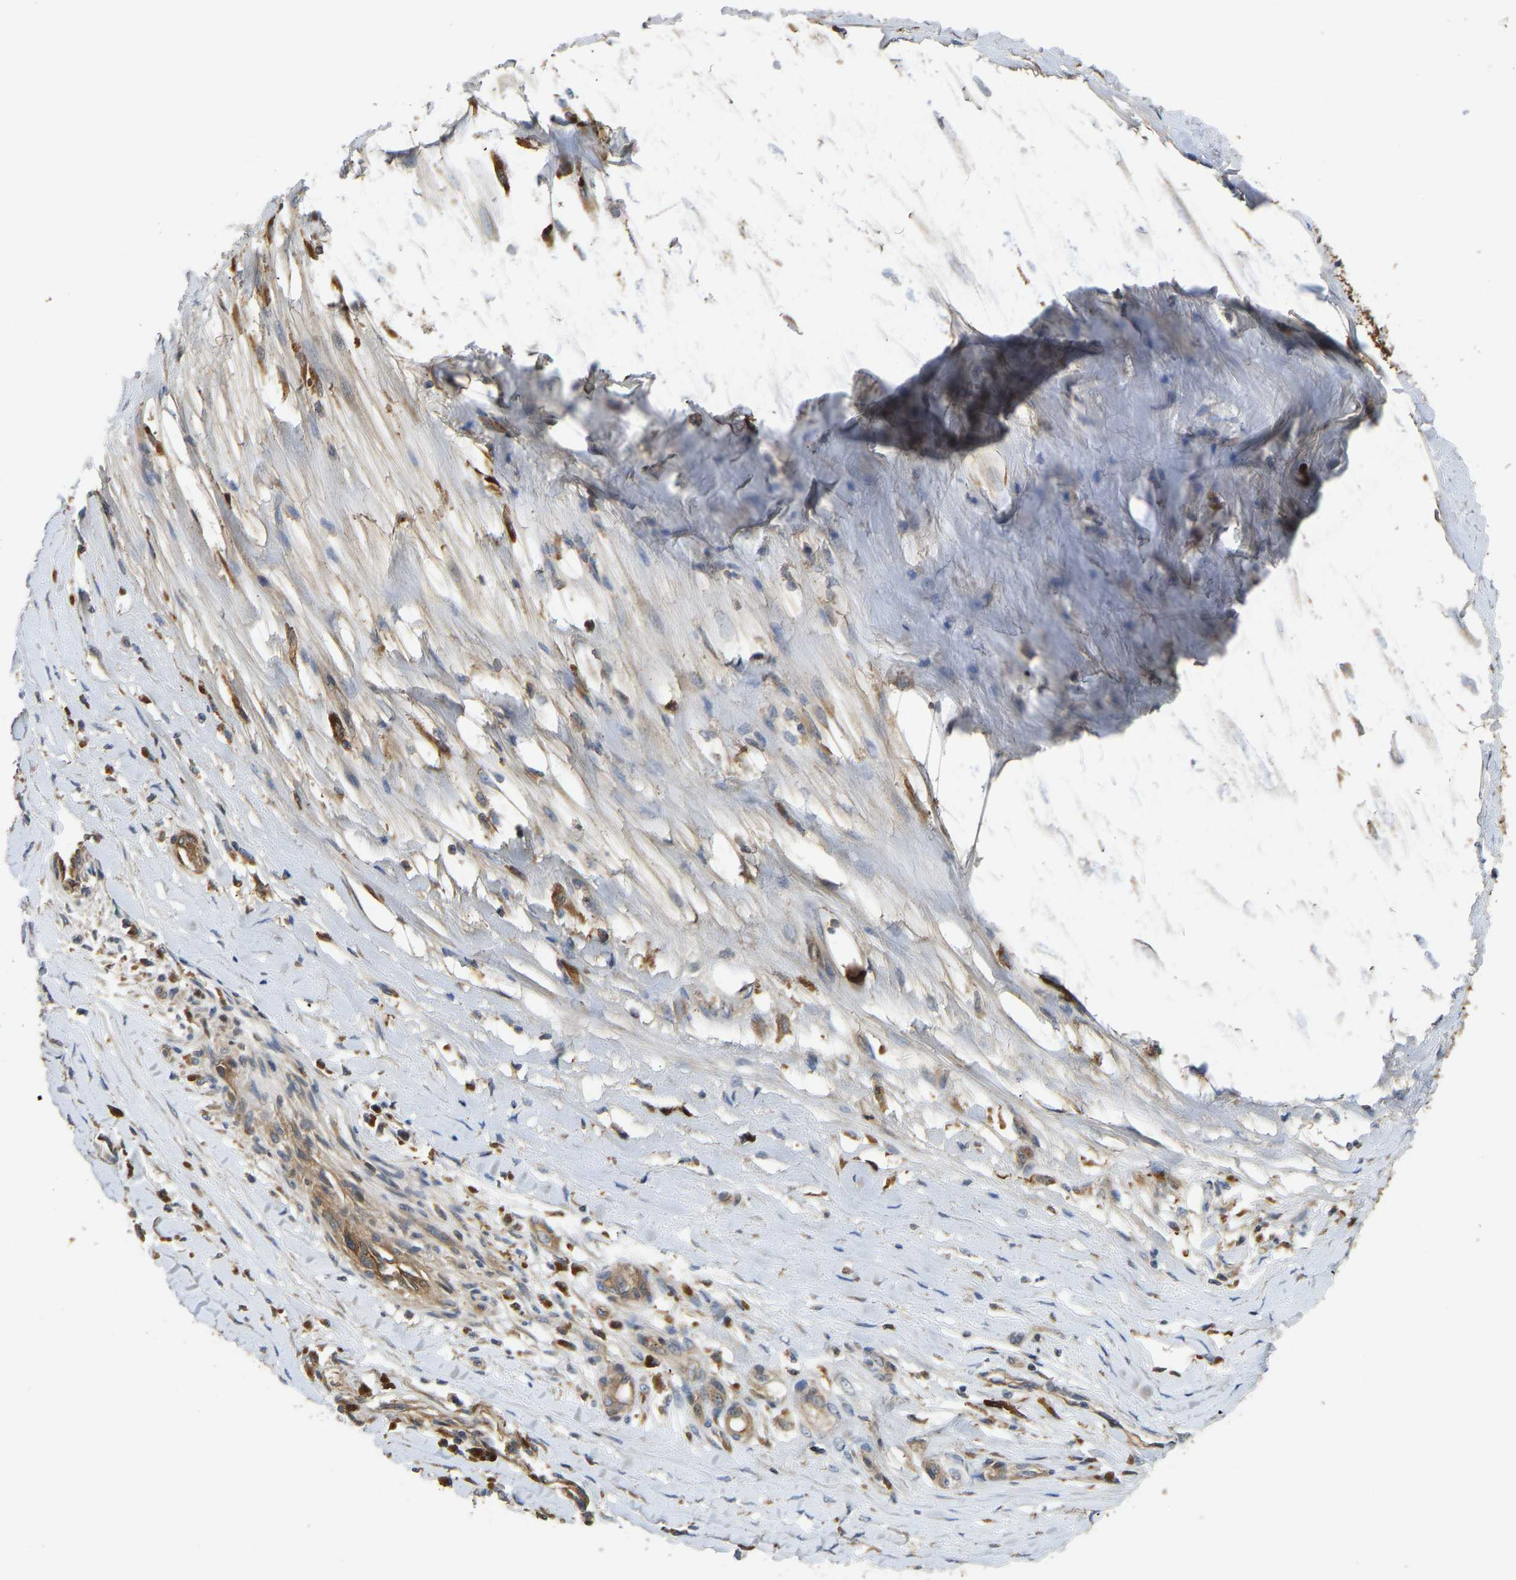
{"staining": {"intensity": "moderate", "quantity": ">75%", "location": "cytoplasmic/membranous"}, "tissue": "melanoma", "cell_type": "Tumor cells", "image_type": "cancer", "snomed": [{"axis": "morphology", "description": "Malignant melanoma, Metastatic site"}, {"axis": "topography", "description": "Lymph node"}], "caption": "Immunohistochemical staining of malignant melanoma (metastatic site) reveals medium levels of moderate cytoplasmic/membranous staining in about >75% of tumor cells.", "gene": "VCPKMT", "patient": {"sex": "male", "age": 59}}